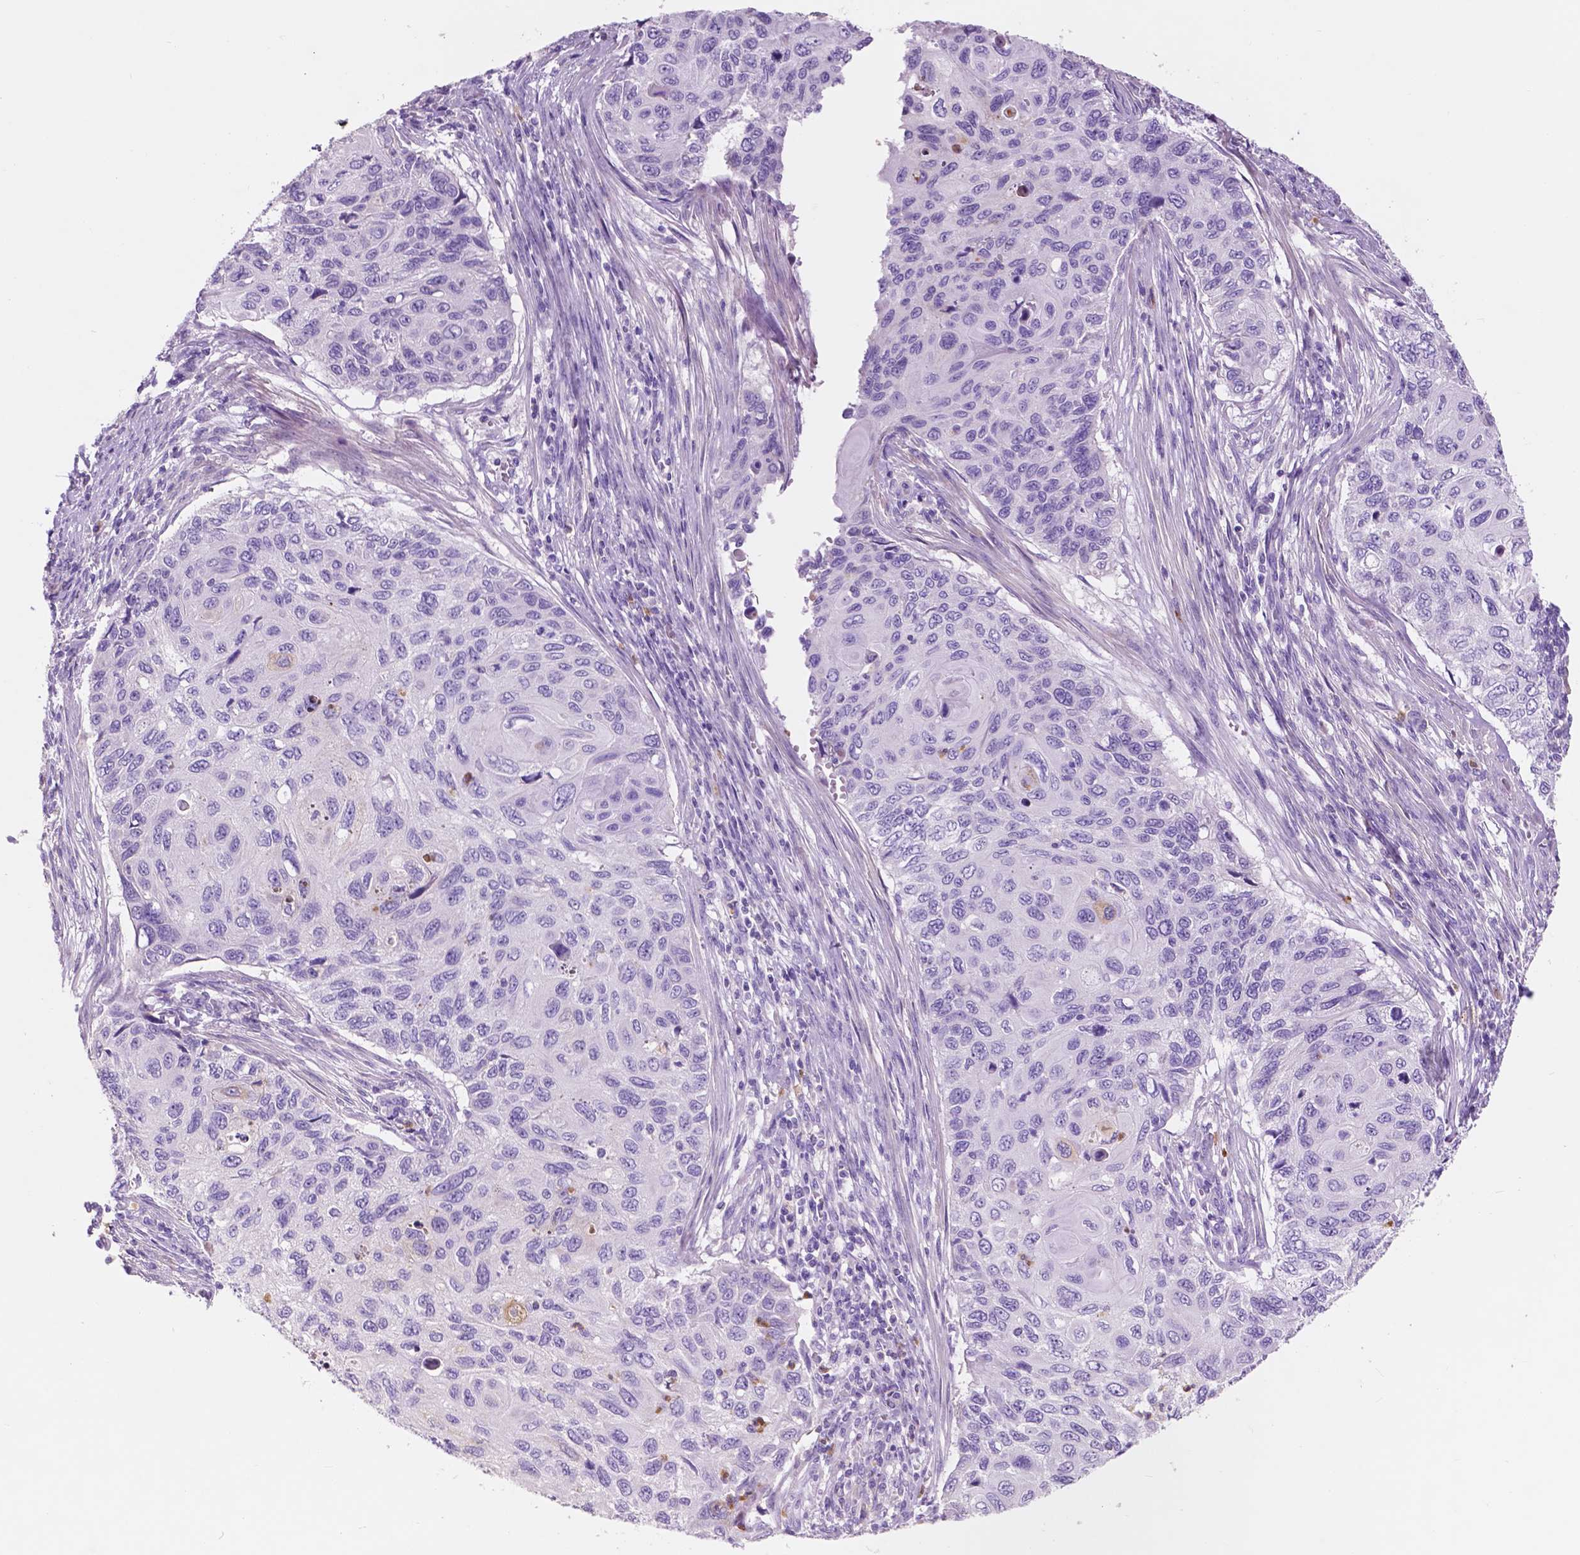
{"staining": {"intensity": "negative", "quantity": "none", "location": "none"}, "tissue": "cervical cancer", "cell_type": "Tumor cells", "image_type": "cancer", "snomed": [{"axis": "morphology", "description": "Squamous cell carcinoma, NOS"}, {"axis": "topography", "description": "Cervix"}], "caption": "The IHC histopathology image has no significant staining in tumor cells of squamous cell carcinoma (cervical) tissue. (Immunohistochemistry, brightfield microscopy, high magnification).", "gene": "CUZD1", "patient": {"sex": "female", "age": 70}}